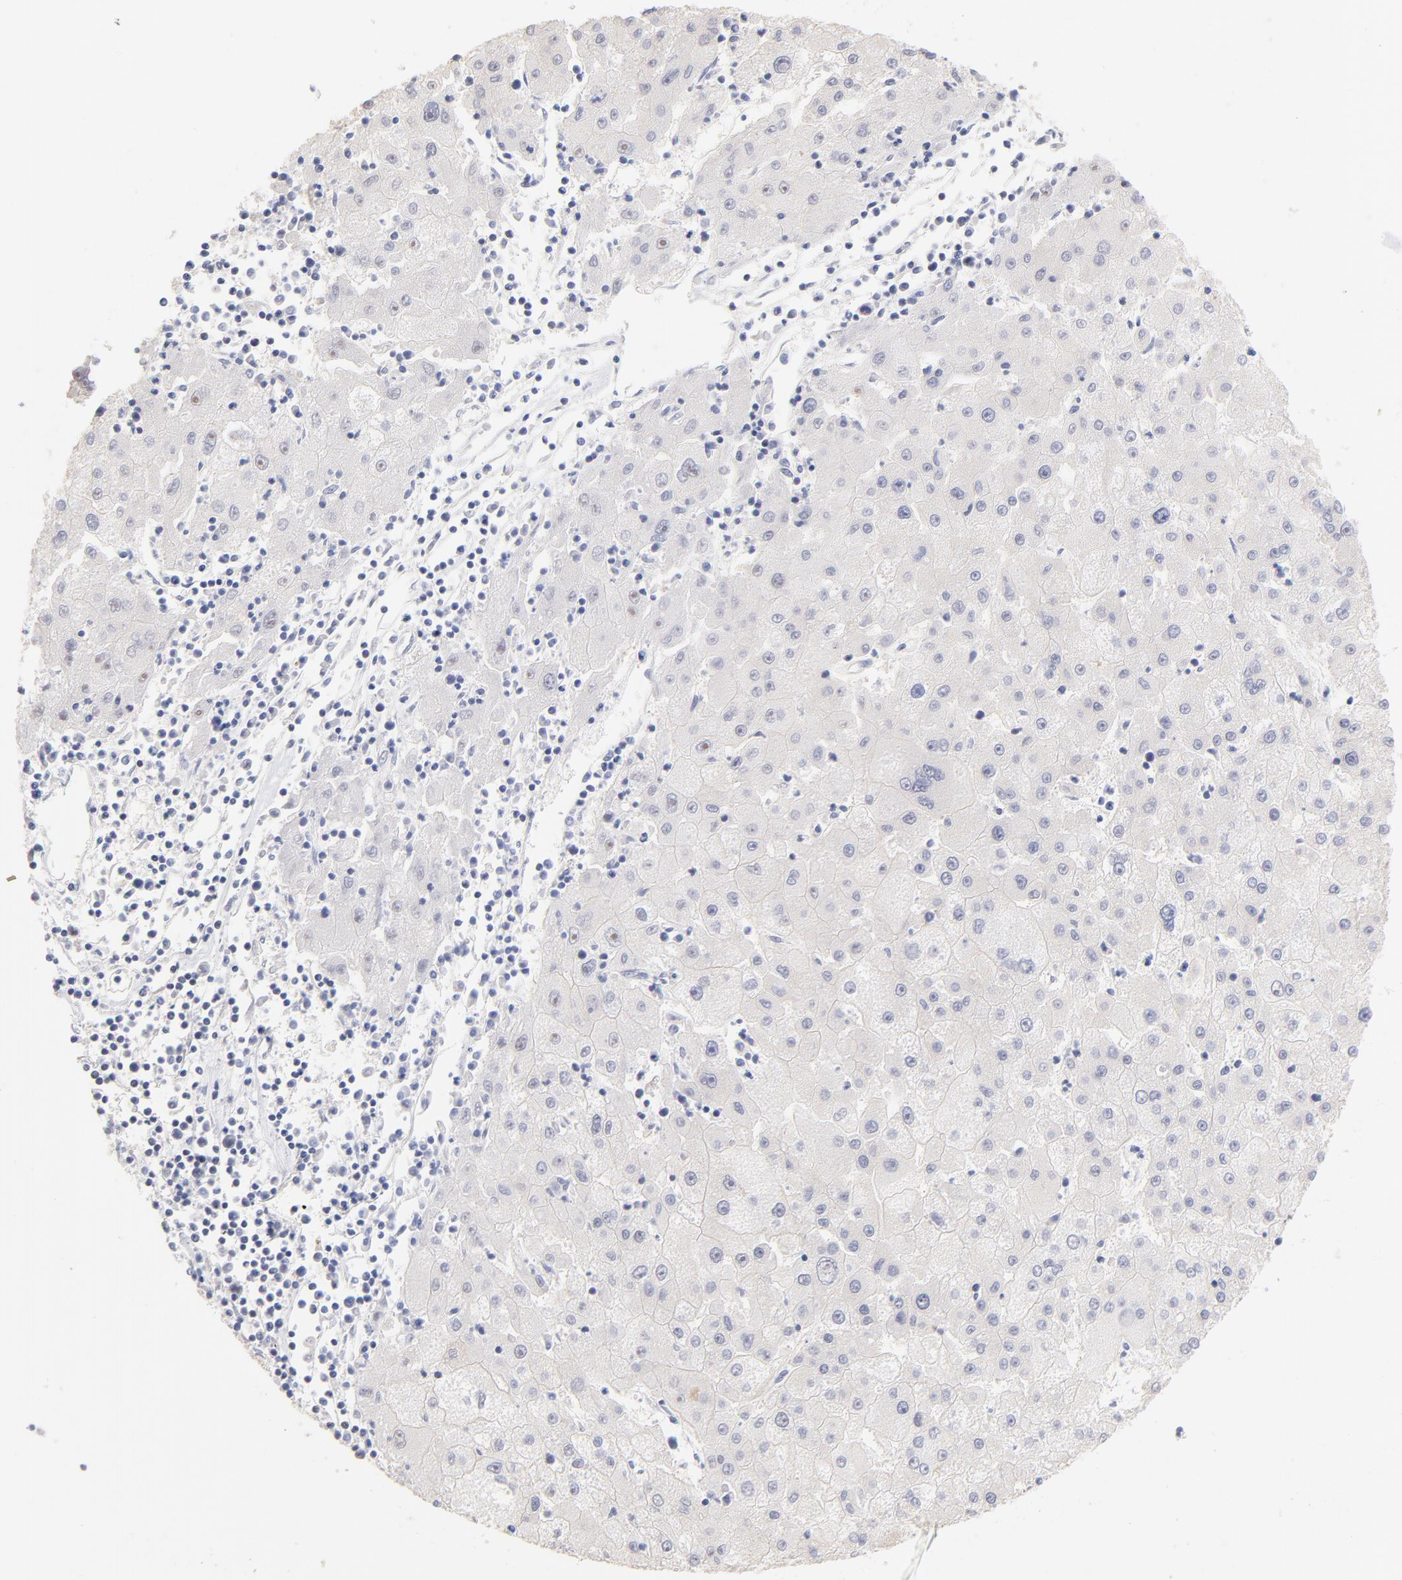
{"staining": {"intensity": "negative", "quantity": "none", "location": "none"}, "tissue": "liver cancer", "cell_type": "Tumor cells", "image_type": "cancer", "snomed": [{"axis": "morphology", "description": "Carcinoma, Hepatocellular, NOS"}, {"axis": "topography", "description": "Liver"}], "caption": "Tumor cells are negative for brown protein staining in liver cancer (hepatocellular carcinoma).", "gene": "ZNF74", "patient": {"sex": "male", "age": 72}}